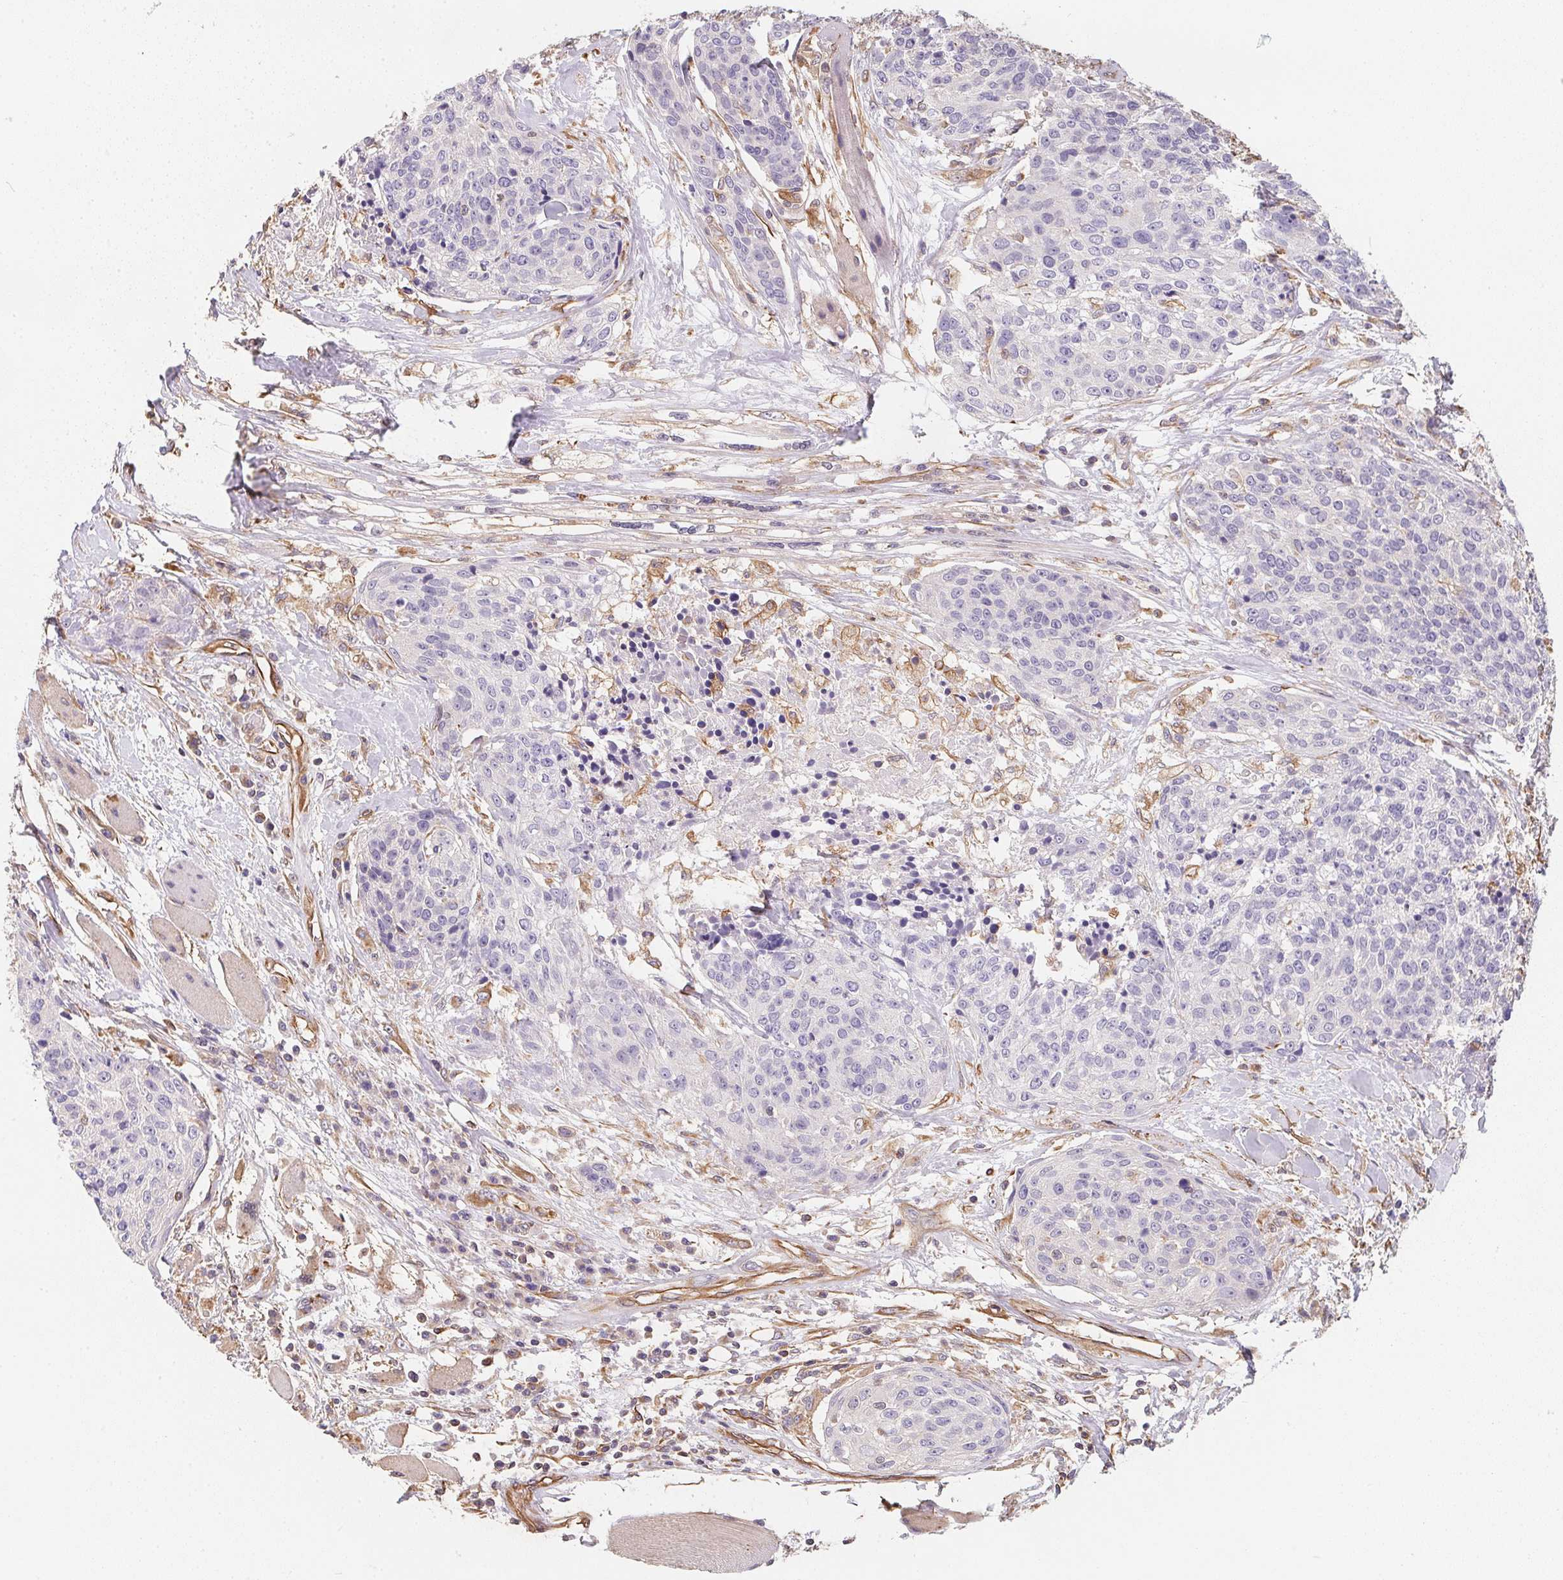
{"staining": {"intensity": "negative", "quantity": "none", "location": "none"}, "tissue": "head and neck cancer", "cell_type": "Tumor cells", "image_type": "cancer", "snomed": [{"axis": "morphology", "description": "Squamous cell carcinoma, NOS"}, {"axis": "topography", "description": "Oral tissue"}, {"axis": "topography", "description": "Head-Neck"}], "caption": "Immunohistochemical staining of human head and neck cancer (squamous cell carcinoma) displays no significant positivity in tumor cells.", "gene": "TBKBP1", "patient": {"sex": "male", "age": 64}}